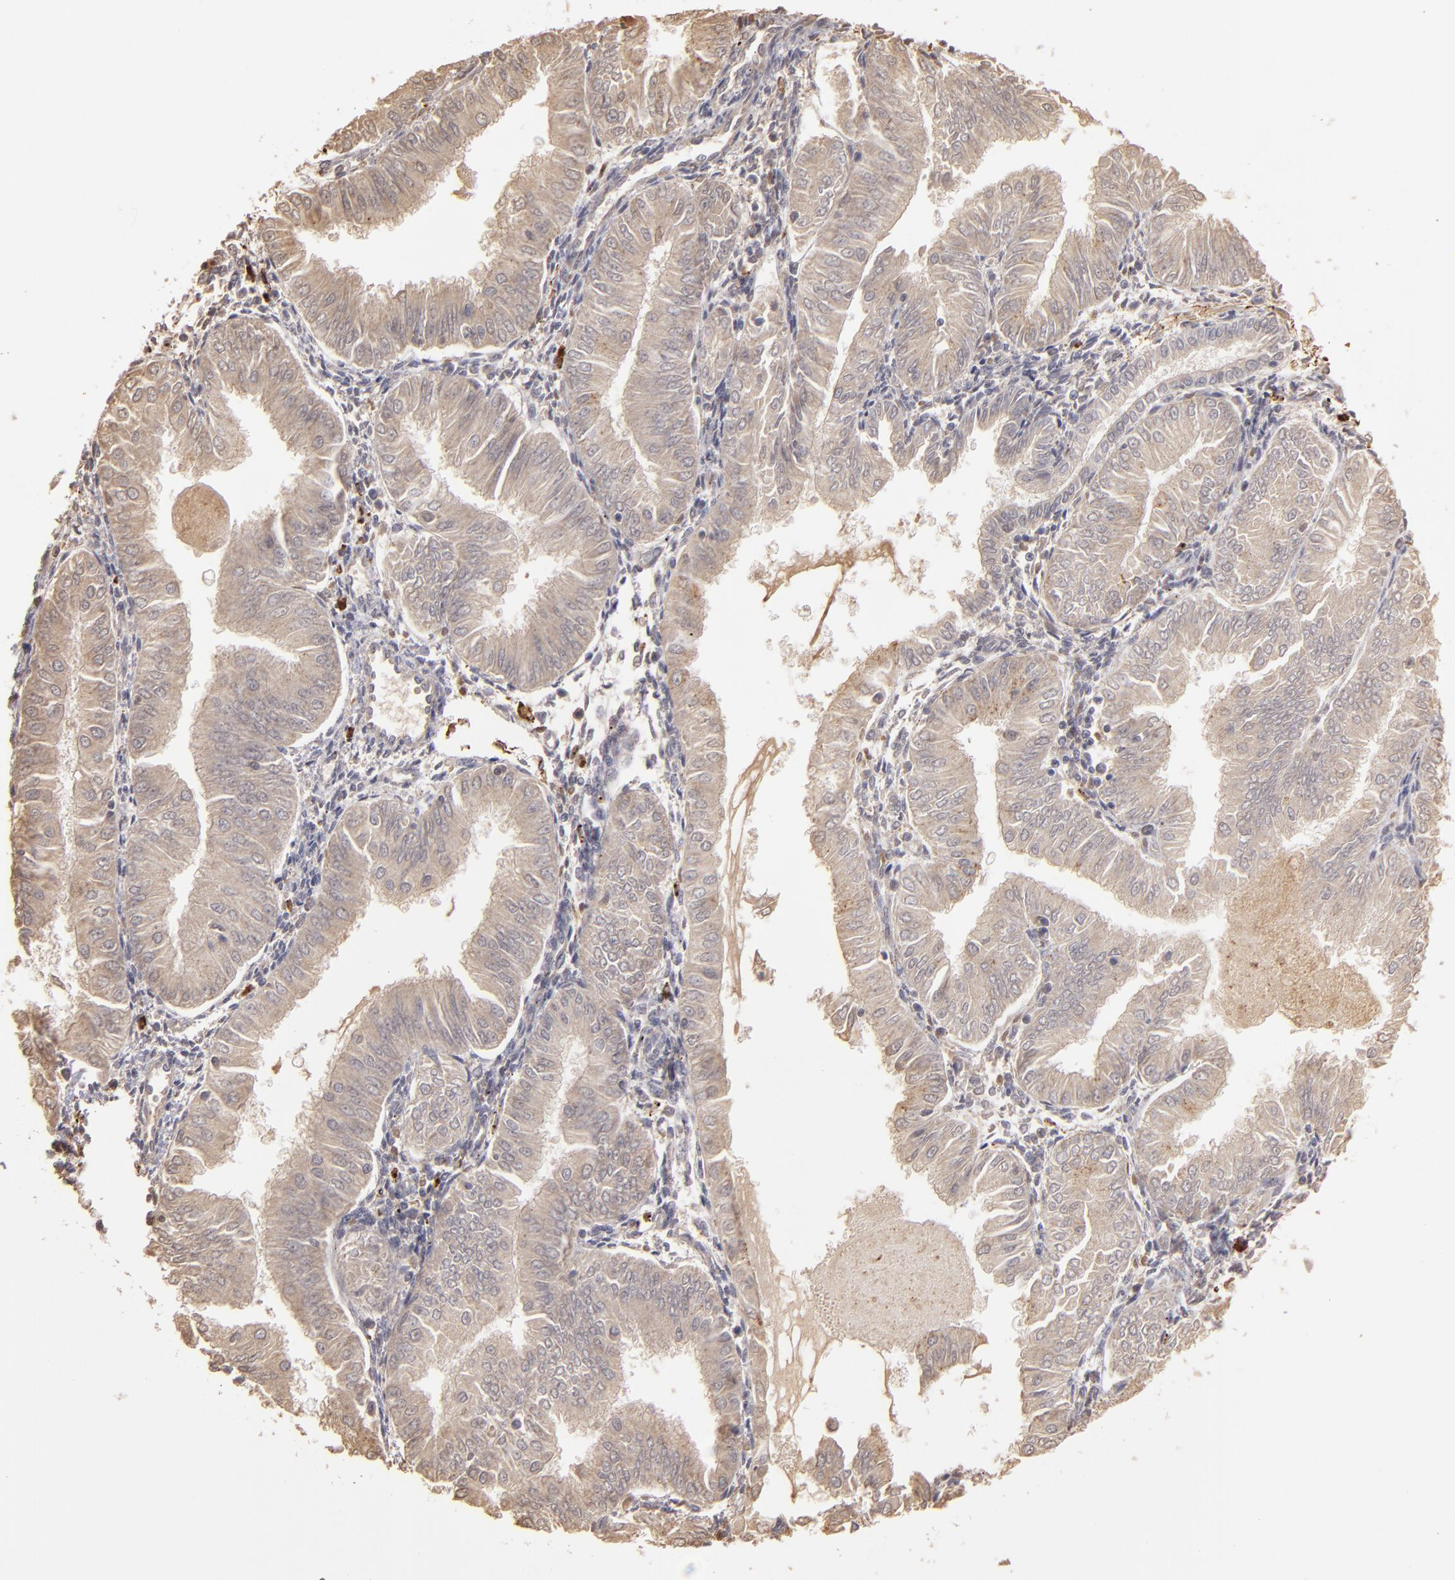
{"staining": {"intensity": "moderate", "quantity": ">75%", "location": "cytoplasmic/membranous"}, "tissue": "endometrial cancer", "cell_type": "Tumor cells", "image_type": "cancer", "snomed": [{"axis": "morphology", "description": "Adenocarcinoma, NOS"}, {"axis": "topography", "description": "Endometrium"}], "caption": "Endometrial cancer stained with a brown dye reveals moderate cytoplasmic/membranous positive expression in approximately >75% of tumor cells.", "gene": "TRAF1", "patient": {"sex": "female", "age": 53}}